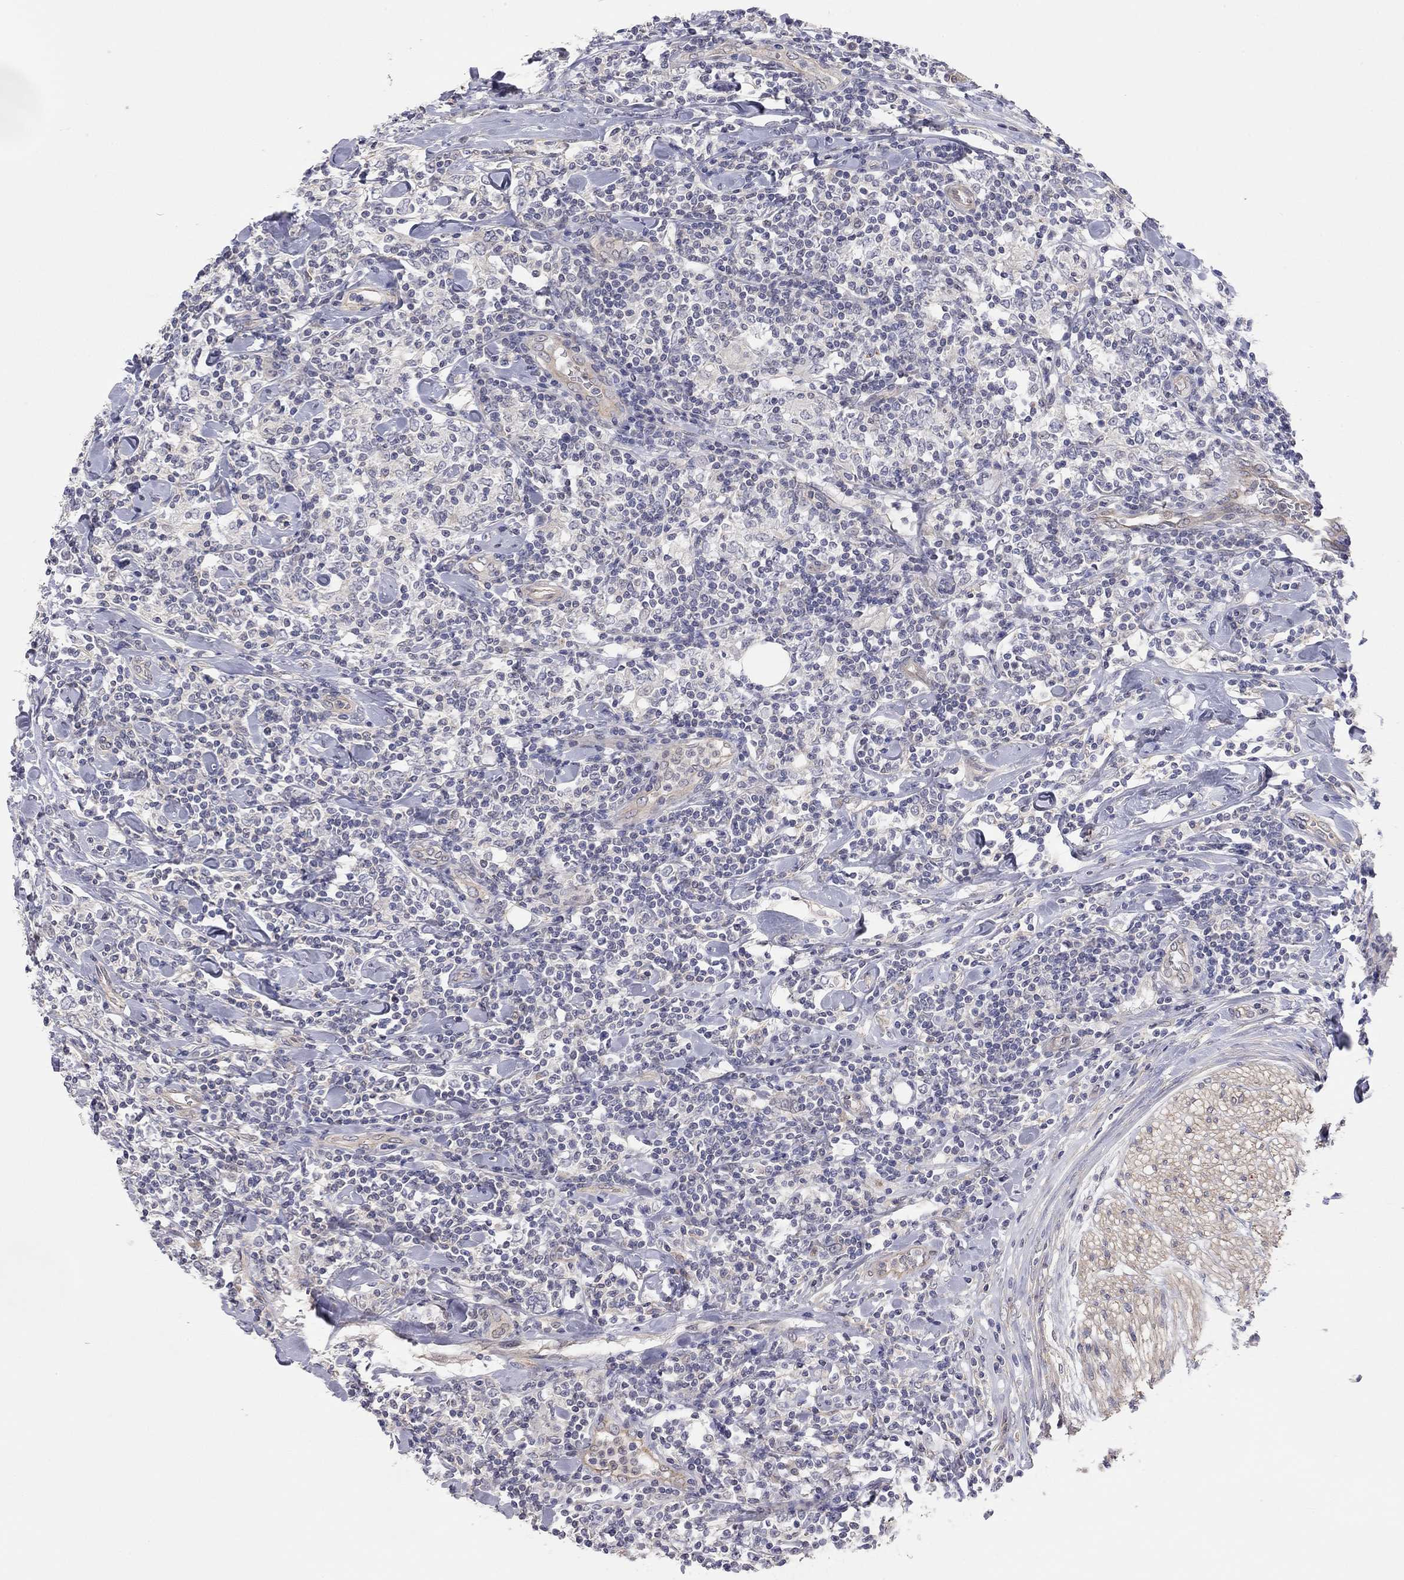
{"staining": {"intensity": "negative", "quantity": "none", "location": "none"}, "tissue": "lymphoma", "cell_type": "Tumor cells", "image_type": "cancer", "snomed": [{"axis": "morphology", "description": "Malignant lymphoma, non-Hodgkin's type, High grade"}, {"axis": "topography", "description": "Lymph node"}], "caption": "Photomicrograph shows no significant protein staining in tumor cells of lymphoma. Brightfield microscopy of immunohistochemistry stained with DAB (3,3'-diaminobenzidine) (brown) and hematoxylin (blue), captured at high magnification.", "gene": "KCNB1", "patient": {"sex": "female", "age": 84}}